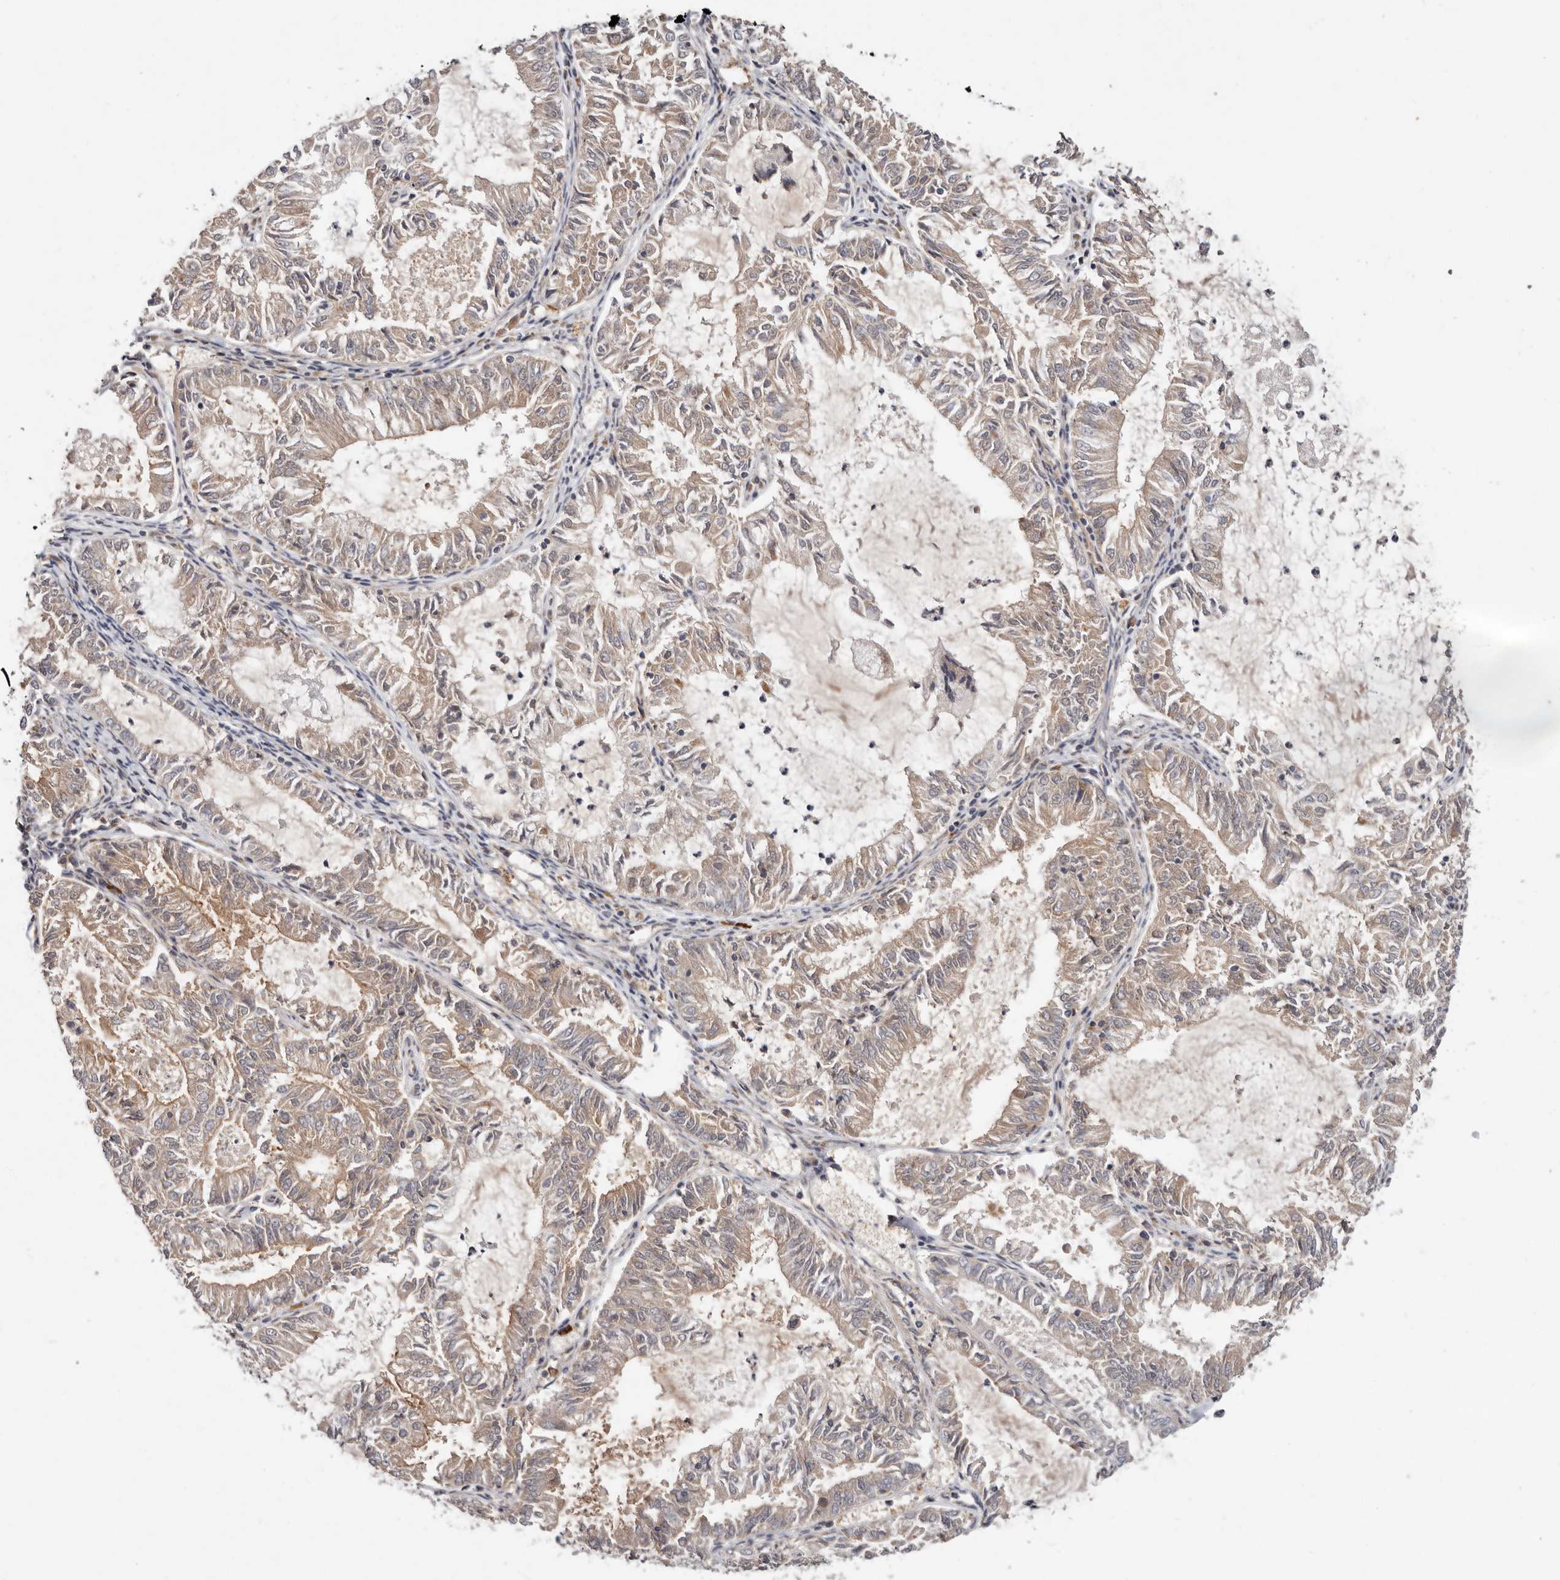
{"staining": {"intensity": "moderate", "quantity": "25%-75%", "location": "cytoplasmic/membranous"}, "tissue": "endometrial cancer", "cell_type": "Tumor cells", "image_type": "cancer", "snomed": [{"axis": "morphology", "description": "Adenocarcinoma, NOS"}, {"axis": "topography", "description": "Endometrium"}], "caption": "A photomicrograph of human adenocarcinoma (endometrial) stained for a protein shows moderate cytoplasmic/membranous brown staining in tumor cells.", "gene": "MACF1", "patient": {"sex": "female", "age": 57}}